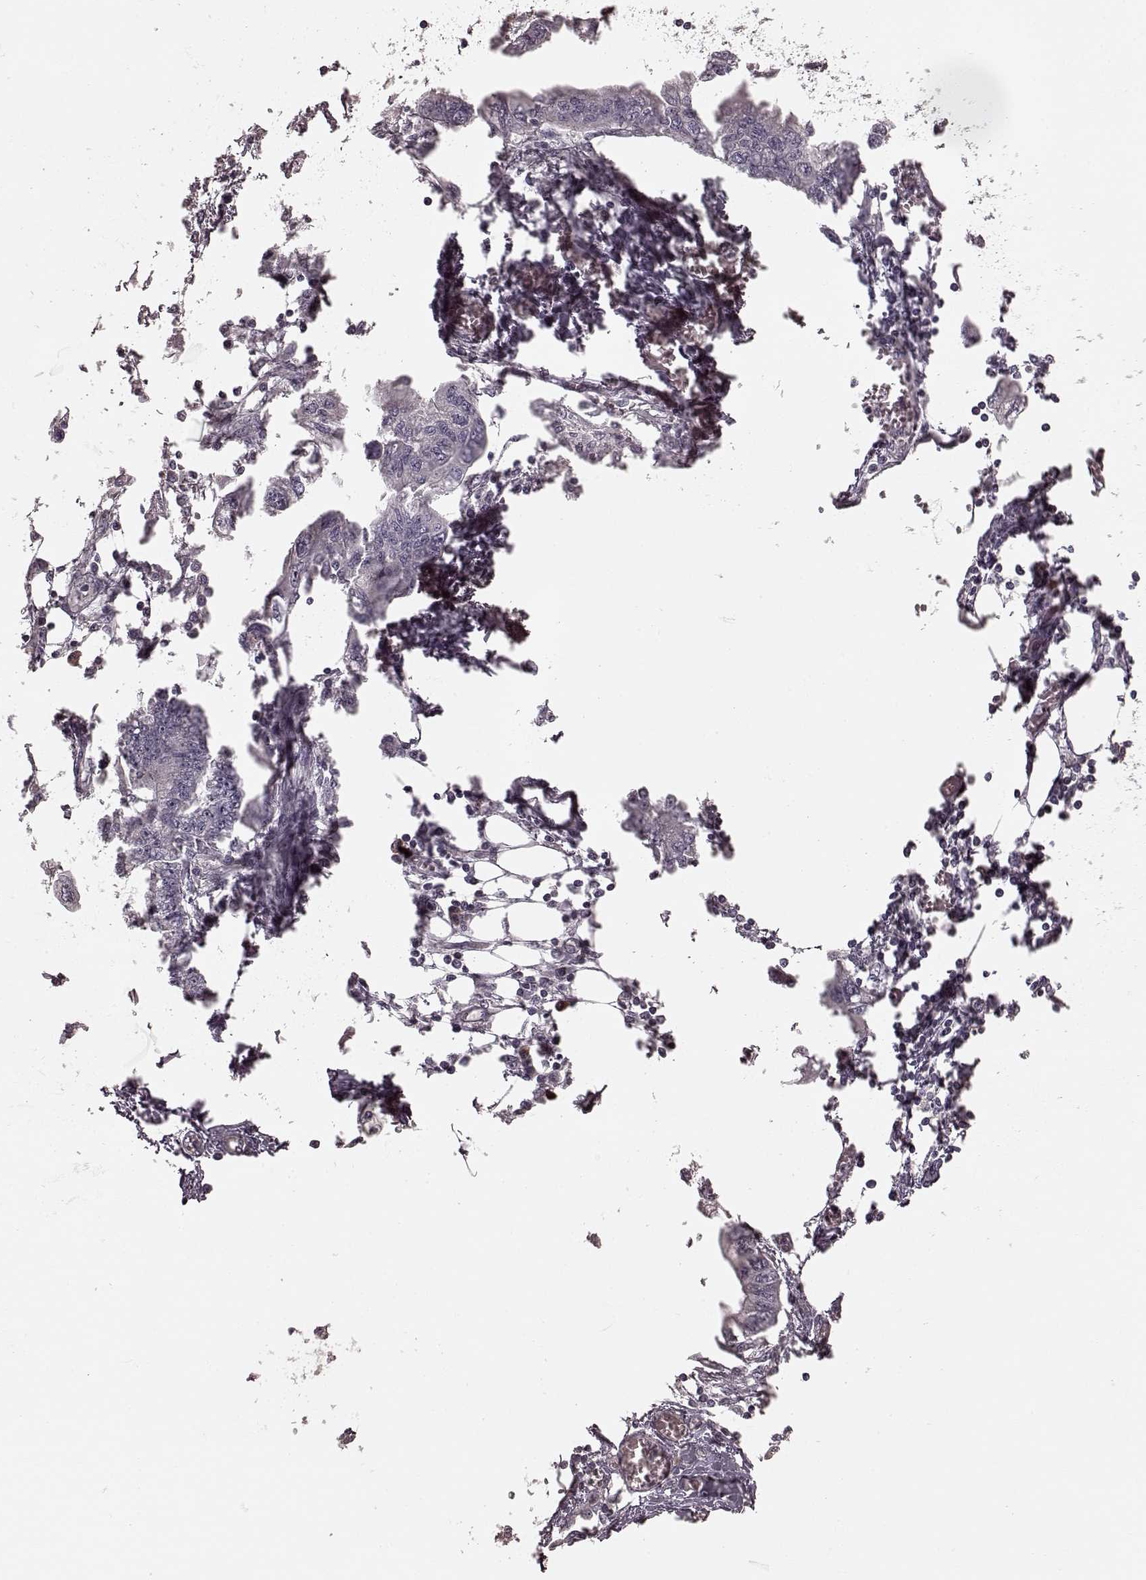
{"staining": {"intensity": "negative", "quantity": "none", "location": "none"}, "tissue": "endometrial cancer", "cell_type": "Tumor cells", "image_type": "cancer", "snomed": [{"axis": "morphology", "description": "Adenocarcinoma, NOS"}, {"axis": "morphology", "description": "Adenocarcinoma, metastatic, NOS"}, {"axis": "topography", "description": "Adipose tissue"}, {"axis": "topography", "description": "Endometrium"}], "caption": "Tumor cells are negative for protein expression in human endometrial adenocarcinoma.", "gene": "CD28", "patient": {"sex": "female", "age": 67}}